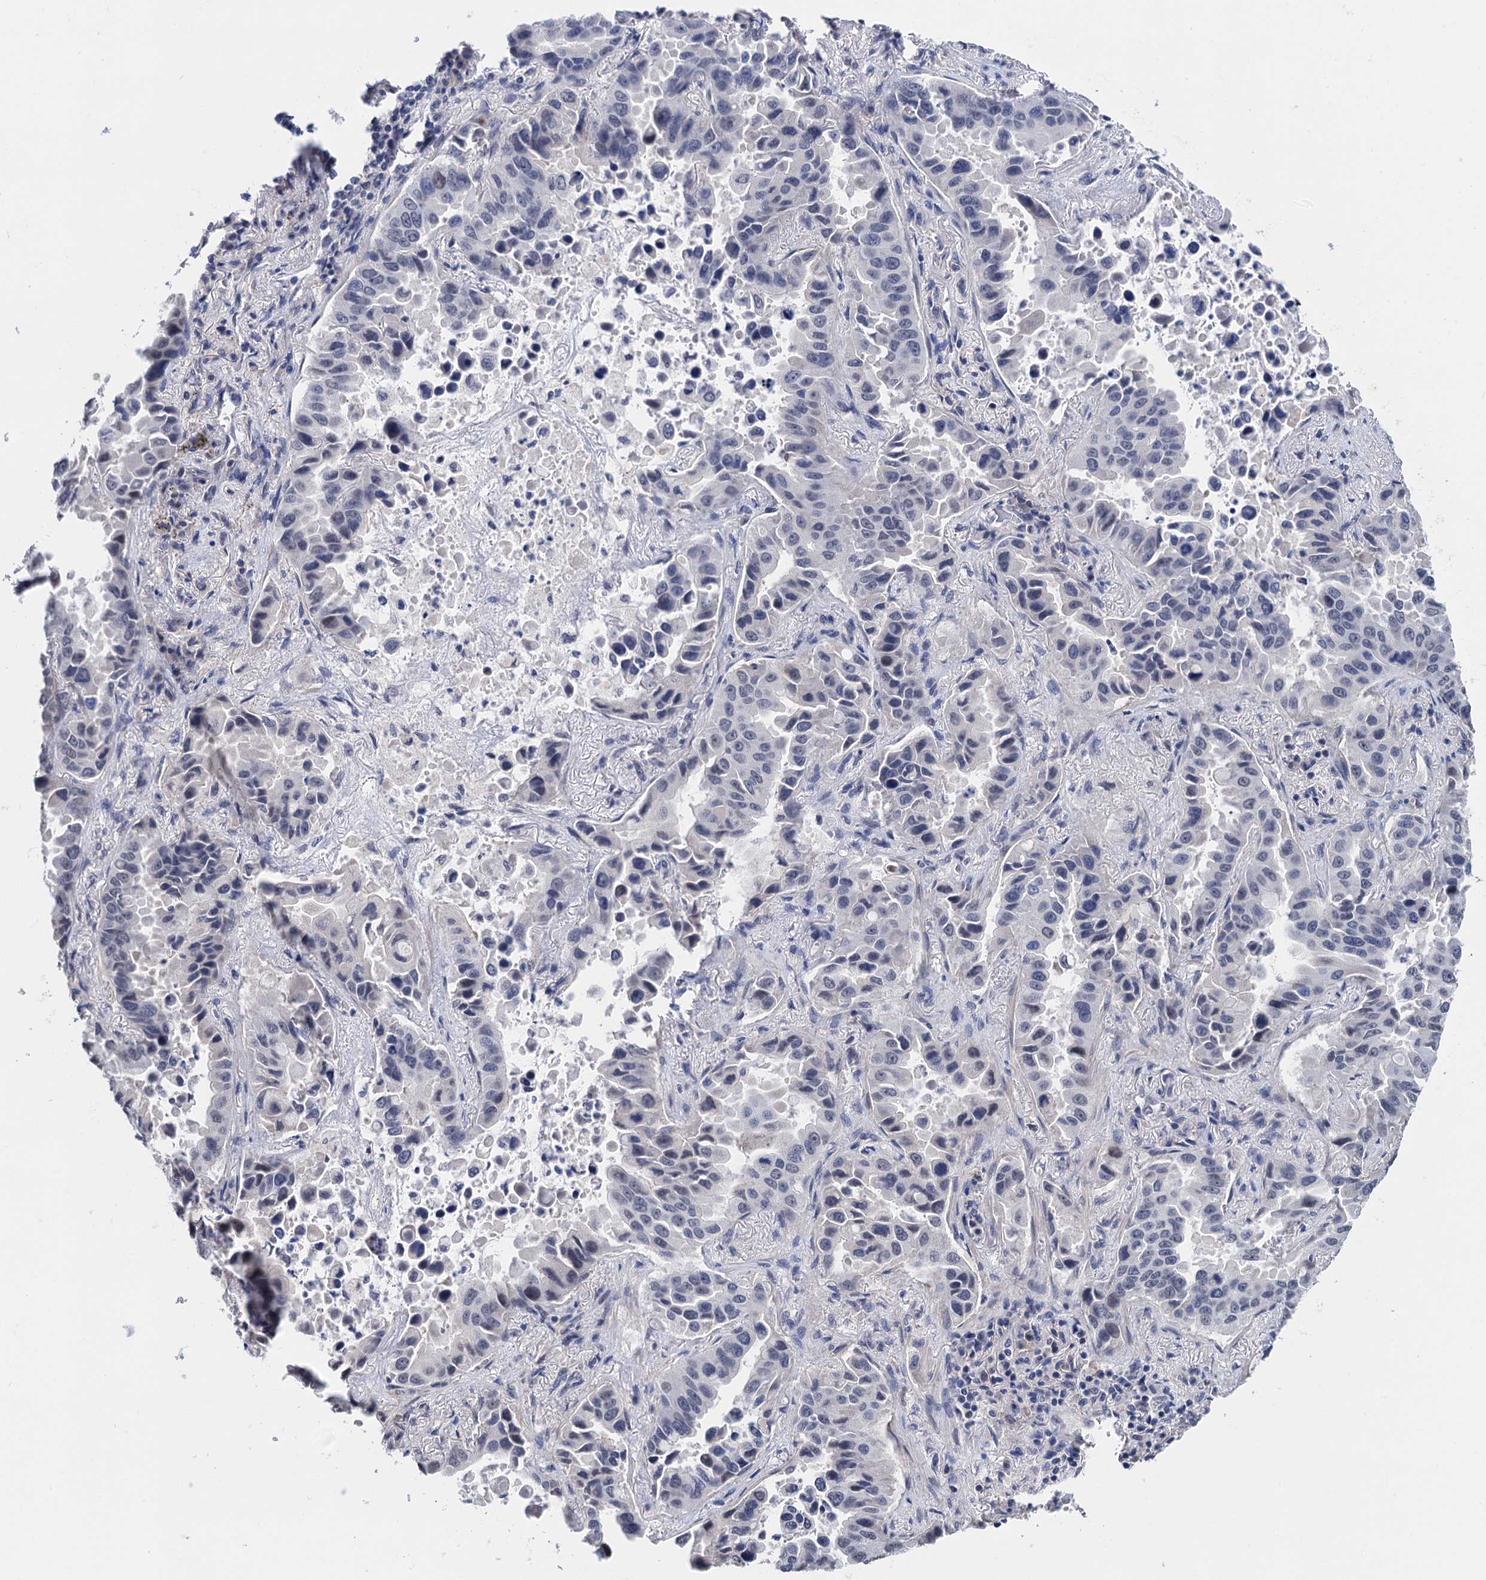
{"staining": {"intensity": "negative", "quantity": "none", "location": "none"}, "tissue": "lung cancer", "cell_type": "Tumor cells", "image_type": "cancer", "snomed": [{"axis": "morphology", "description": "Adenocarcinoma, NOS"}, {"axis": "topography", "description": "Lung"}], "caption": "A high-resolution histopathology image shows immunohistochemistry (IHC) staining of lung cancer, which shows no significant positivity in tumor cells.", "gene": "ART5", "patient": {"sex": "male", "age": 64}}